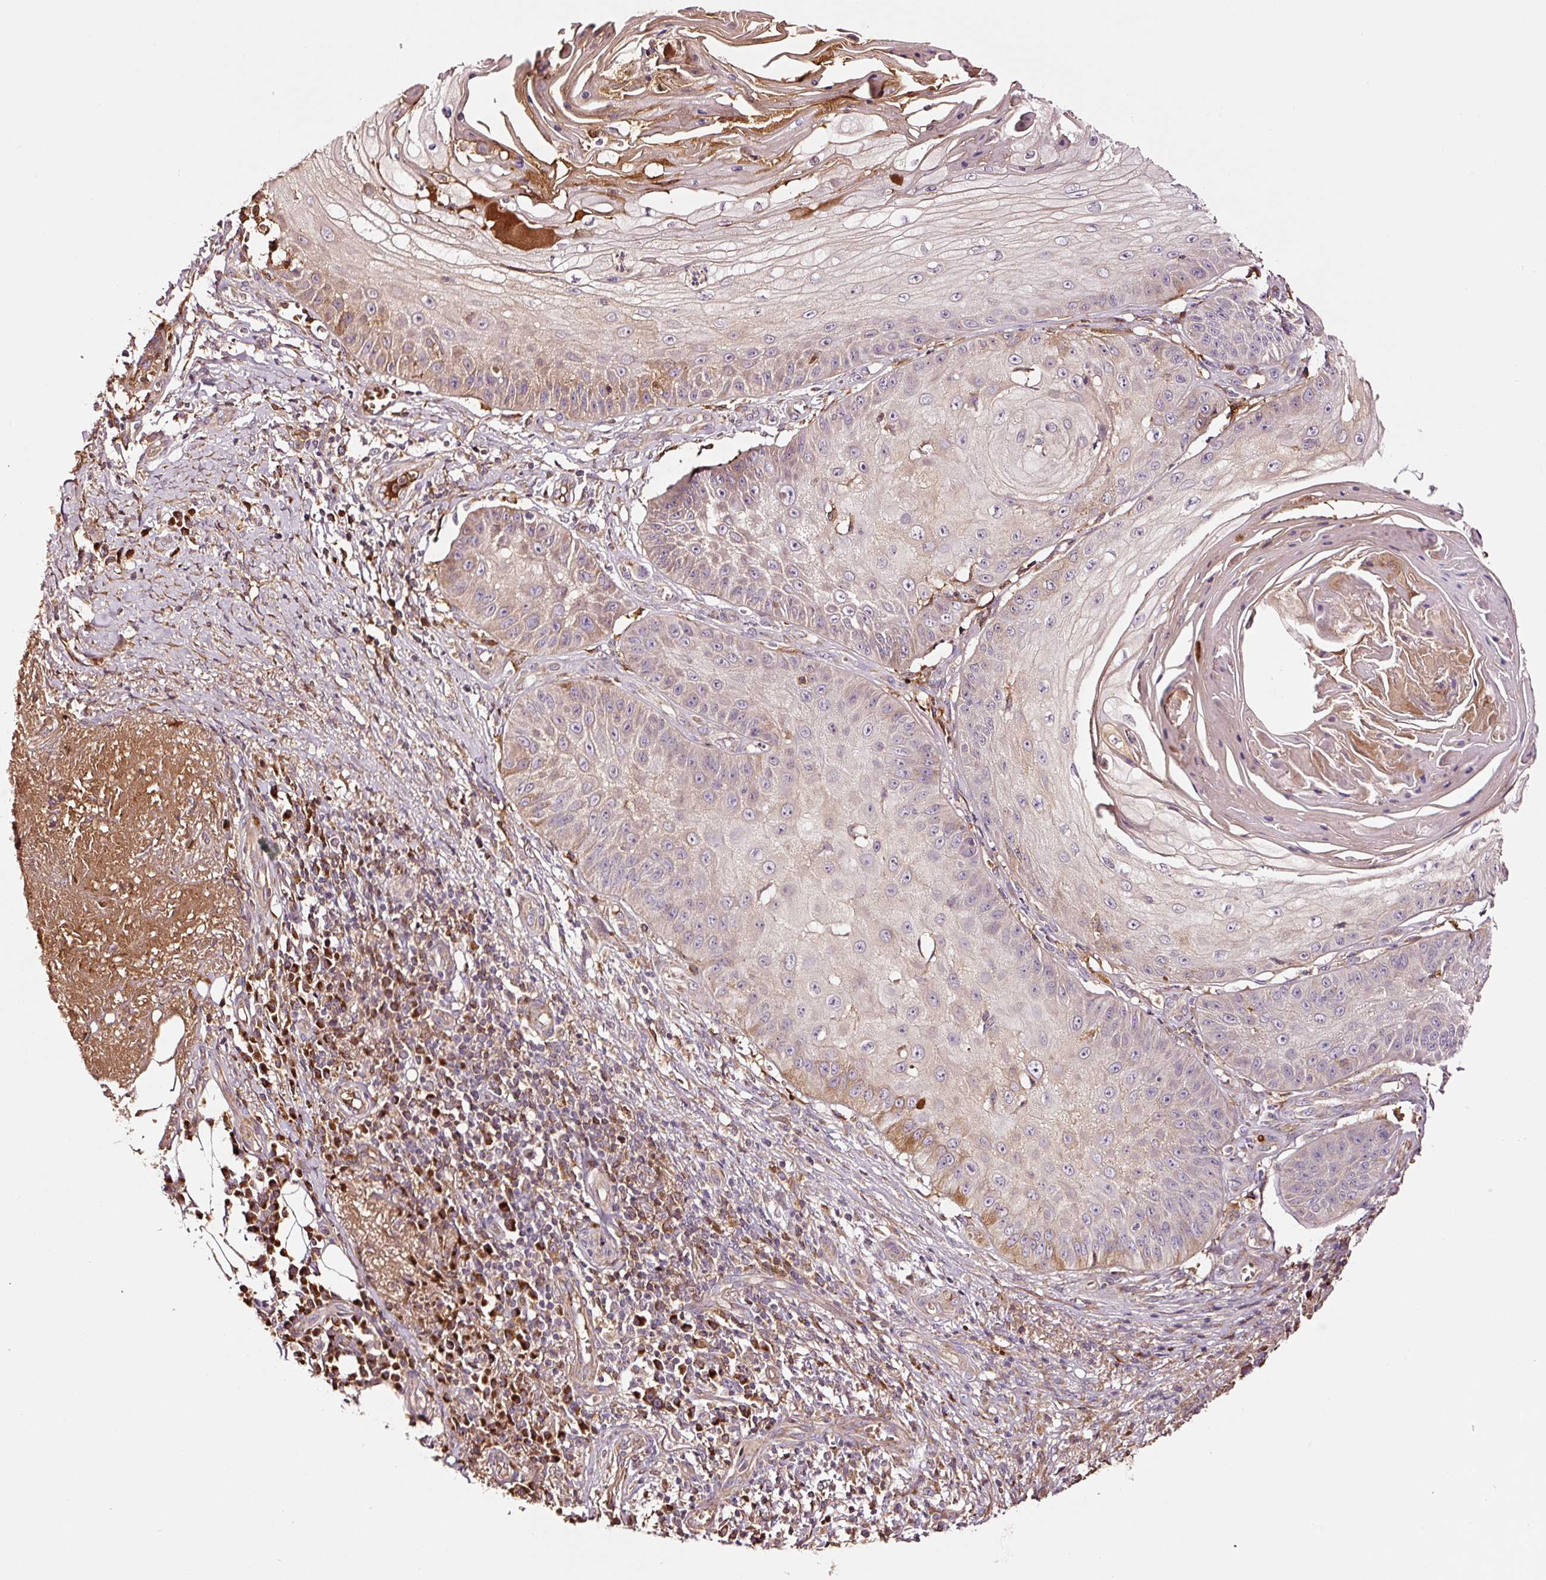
{"staining": {"intensity": "moderate", "quantity": "<25%", "location": "cytoplasmic/membranous"}, "tissue": "skin cancer", "cell_type": "Tumor cells", "image_type": "cancer", "snomed": [{"axis": "morphology", "description": "Squamous cell carcinoma, NOS"}, {"axis": "topography", "description": "Skin"}], "caption": "Human skin squamous cell carcinoma stained with a brown dye shows moderate cytoplasmic/membranous positive staining in about <25% of tumor cells.", "gene": "PGLYRP2", "patient": {"sex": "male", "age": 70}}